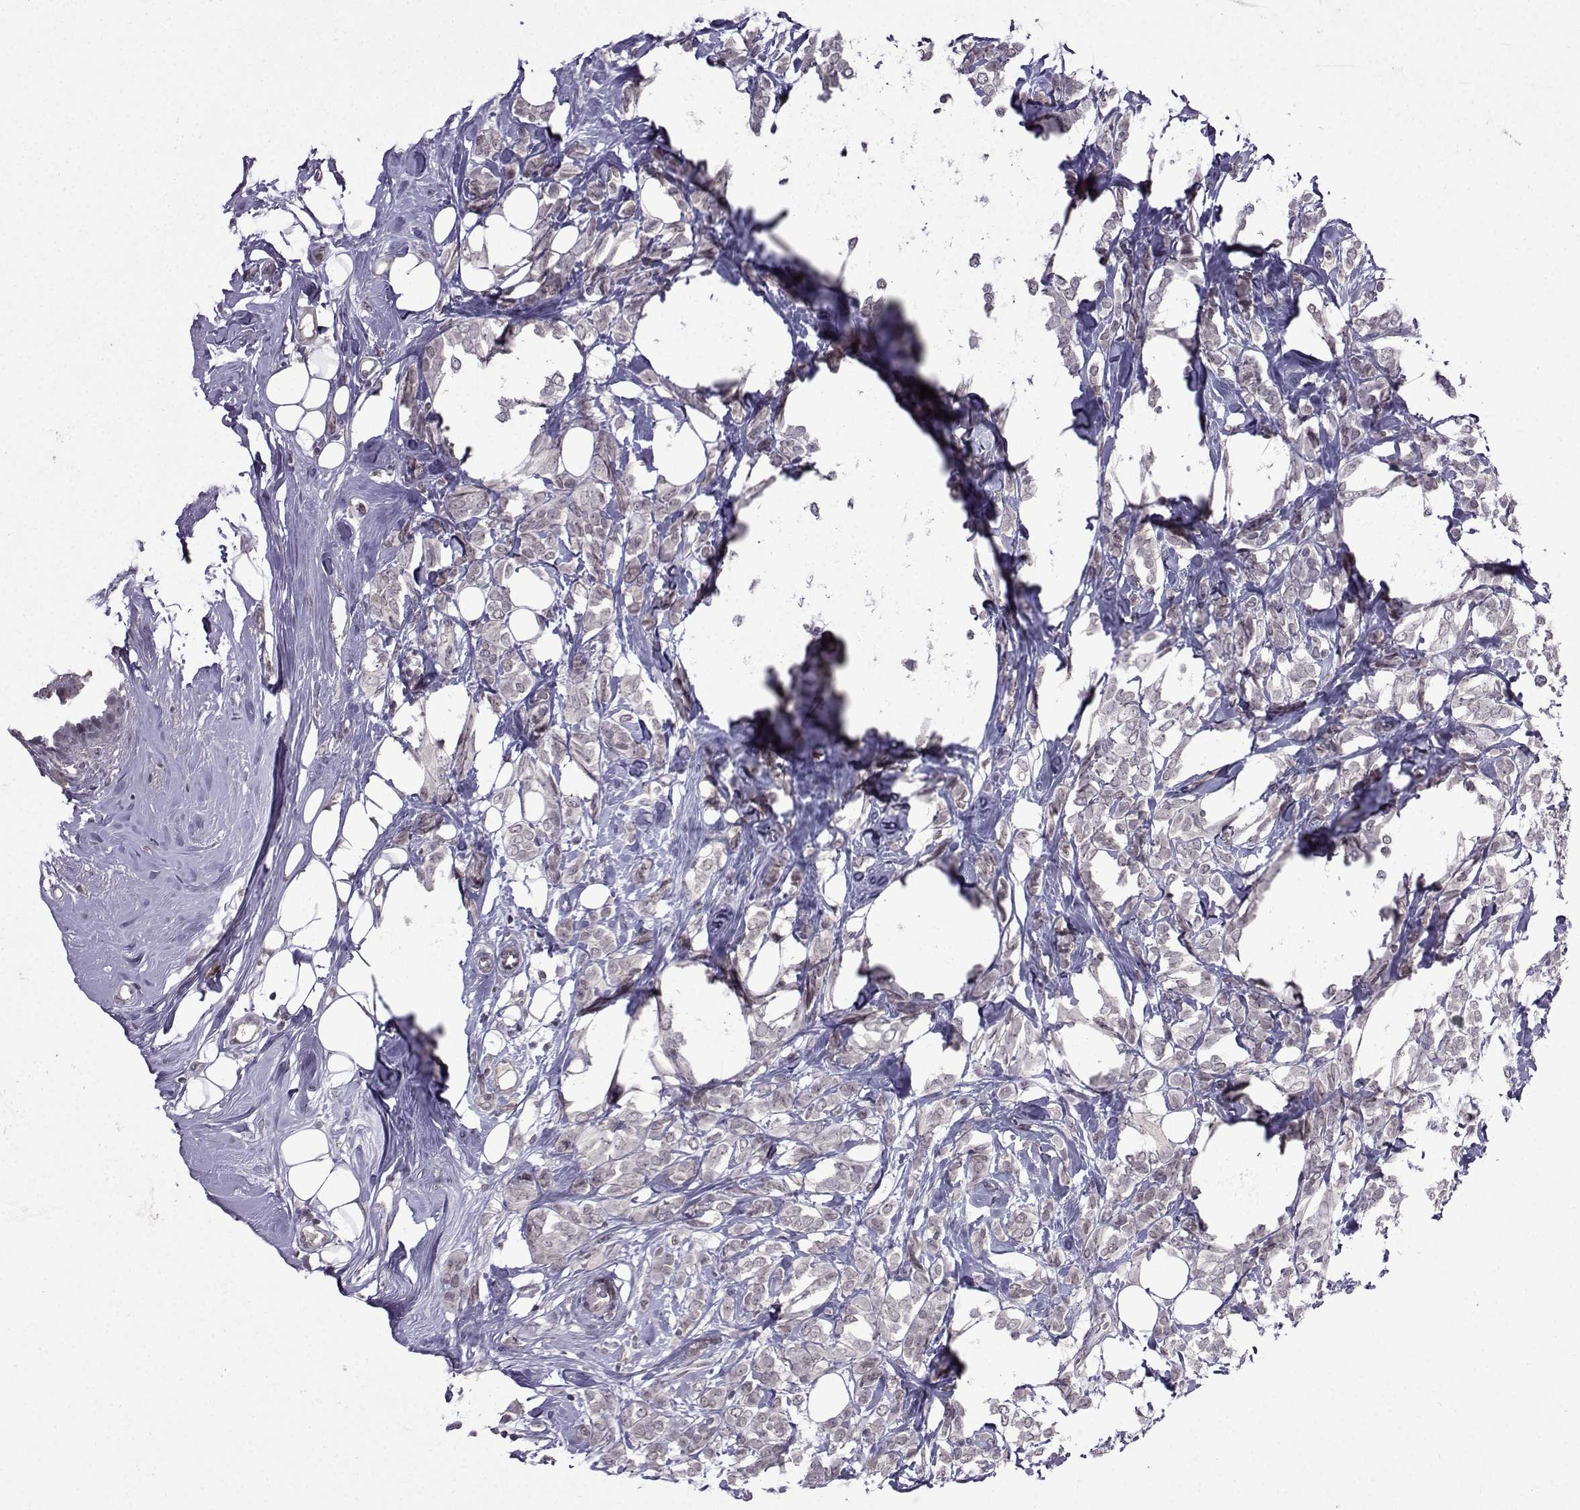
{"staining": {"intensity": "negative", "quantity": "none", "location": "none"}, "tissue": "breast cancer", "cell_type": "Tumor cells", "image_type": "cancer", "snomed": [{"axis": "morphology", "description": "Lobular carcinoma"}, {"axis": "topography", "description": "Breast"}], "caption": "IHC of human breast cancer (lobular carcinoma) exhibits no staining in tumor cells. Brightfield microscopy of IHC stained with DAB (3,3'-diaminobenzidine) (brown) and hematoxylin (blue), captured at high magnification.", "gene": "CCL28", "patient": {"sex": "female", "age": 49}}